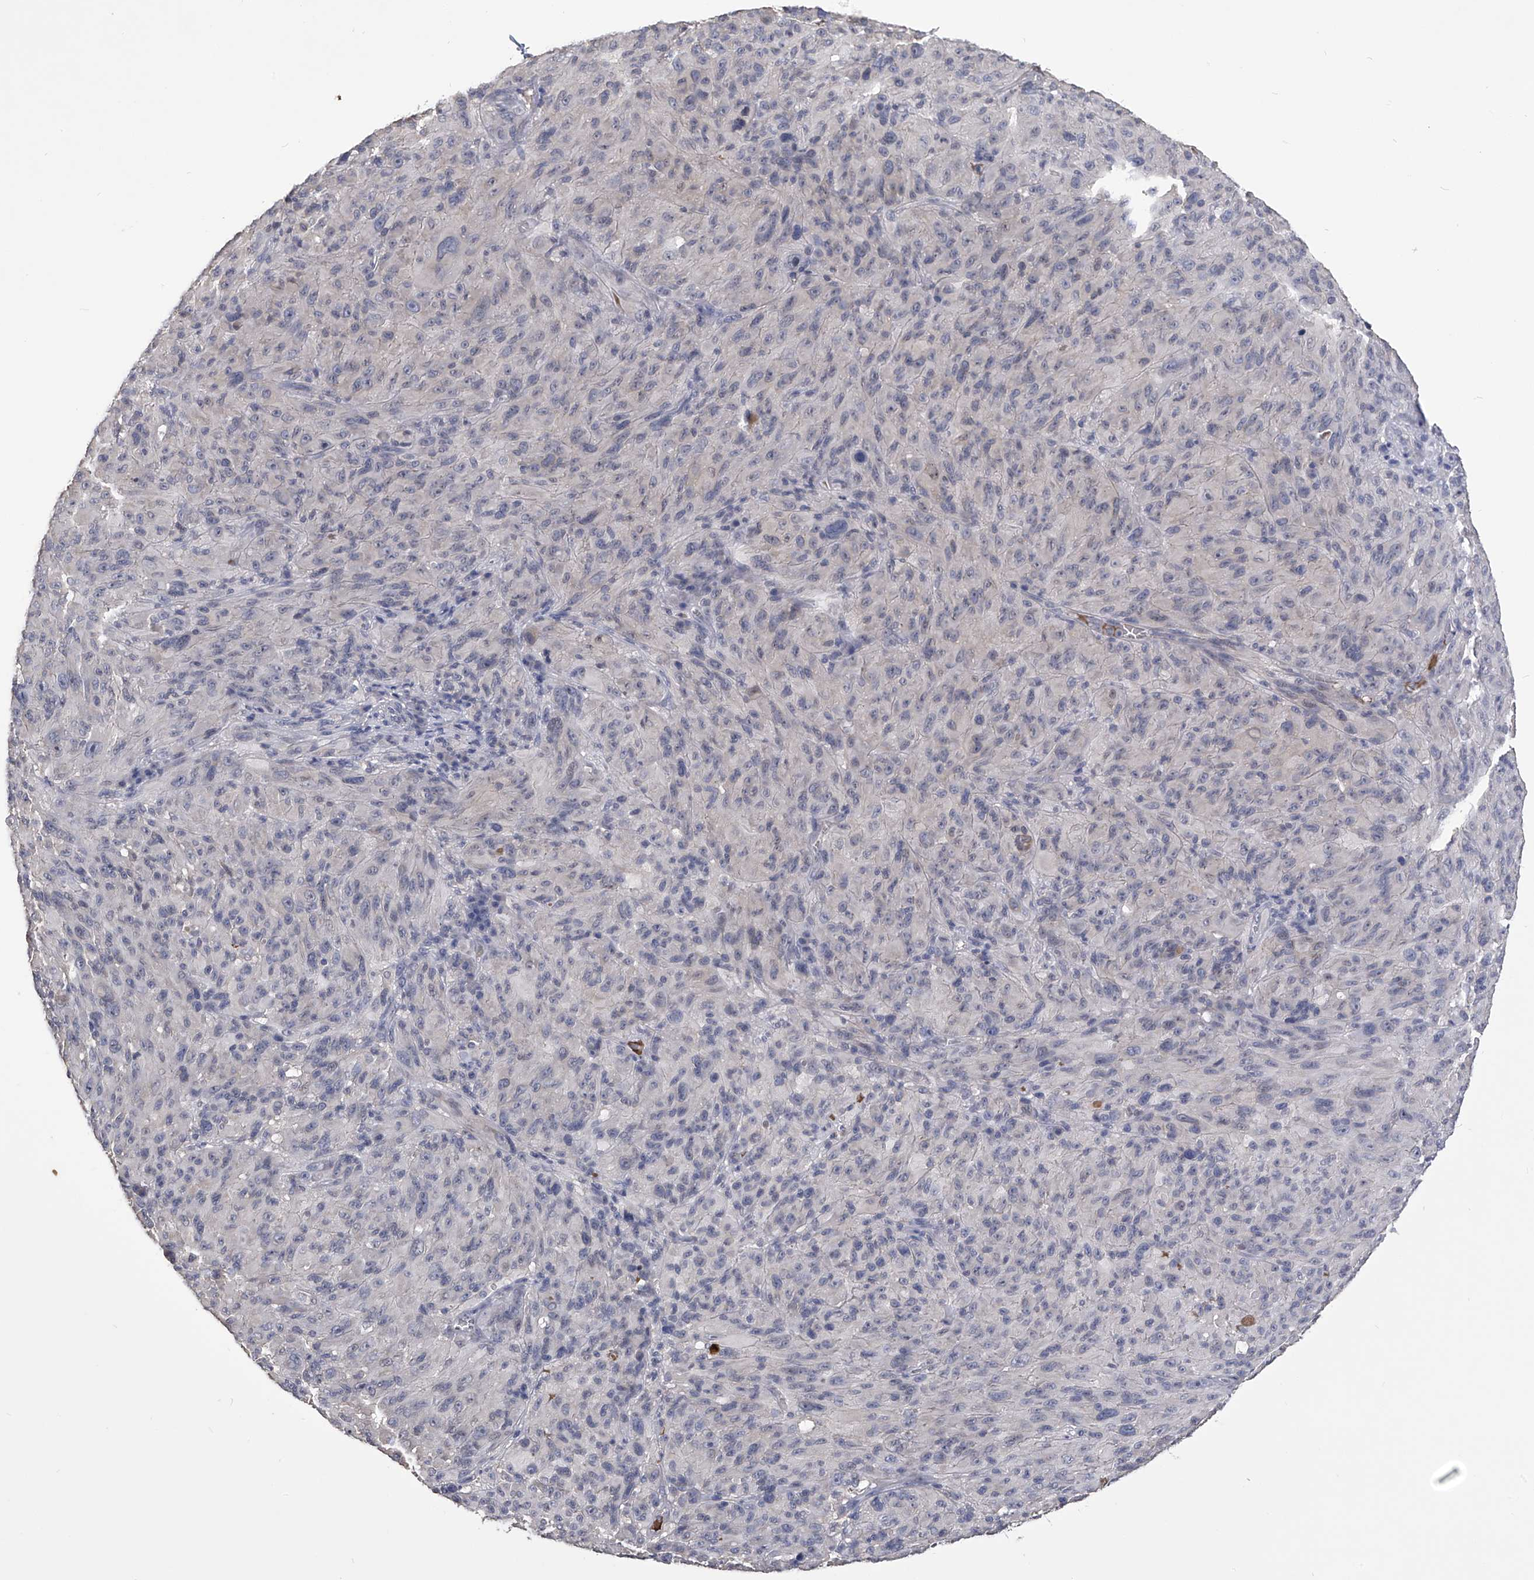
{"staining": {"intensity": "negative", "quantity": "none", "location": "none"}, "tissue": "melanoma", "cell_type": "Tumor cells", "image_type": "cancer", "snomed": [{"axis": "morphology", "description": "Malignant melanoma, NOS"}, {"axis": "topography", "description": "Skin of head"}], "caption": "Malignant melanoma was stained to show a protein in brown. There is no significant expression in tumor cells. (Stains: DAB (3,3'-diaminobenzidine) immunohistochemistry (IHC) with hematoxylin counter stain, Microscopy: brightfield microscopy at high magnification).", "gene": "MDN1", "patient": {"sex": "male", "age": 96}}